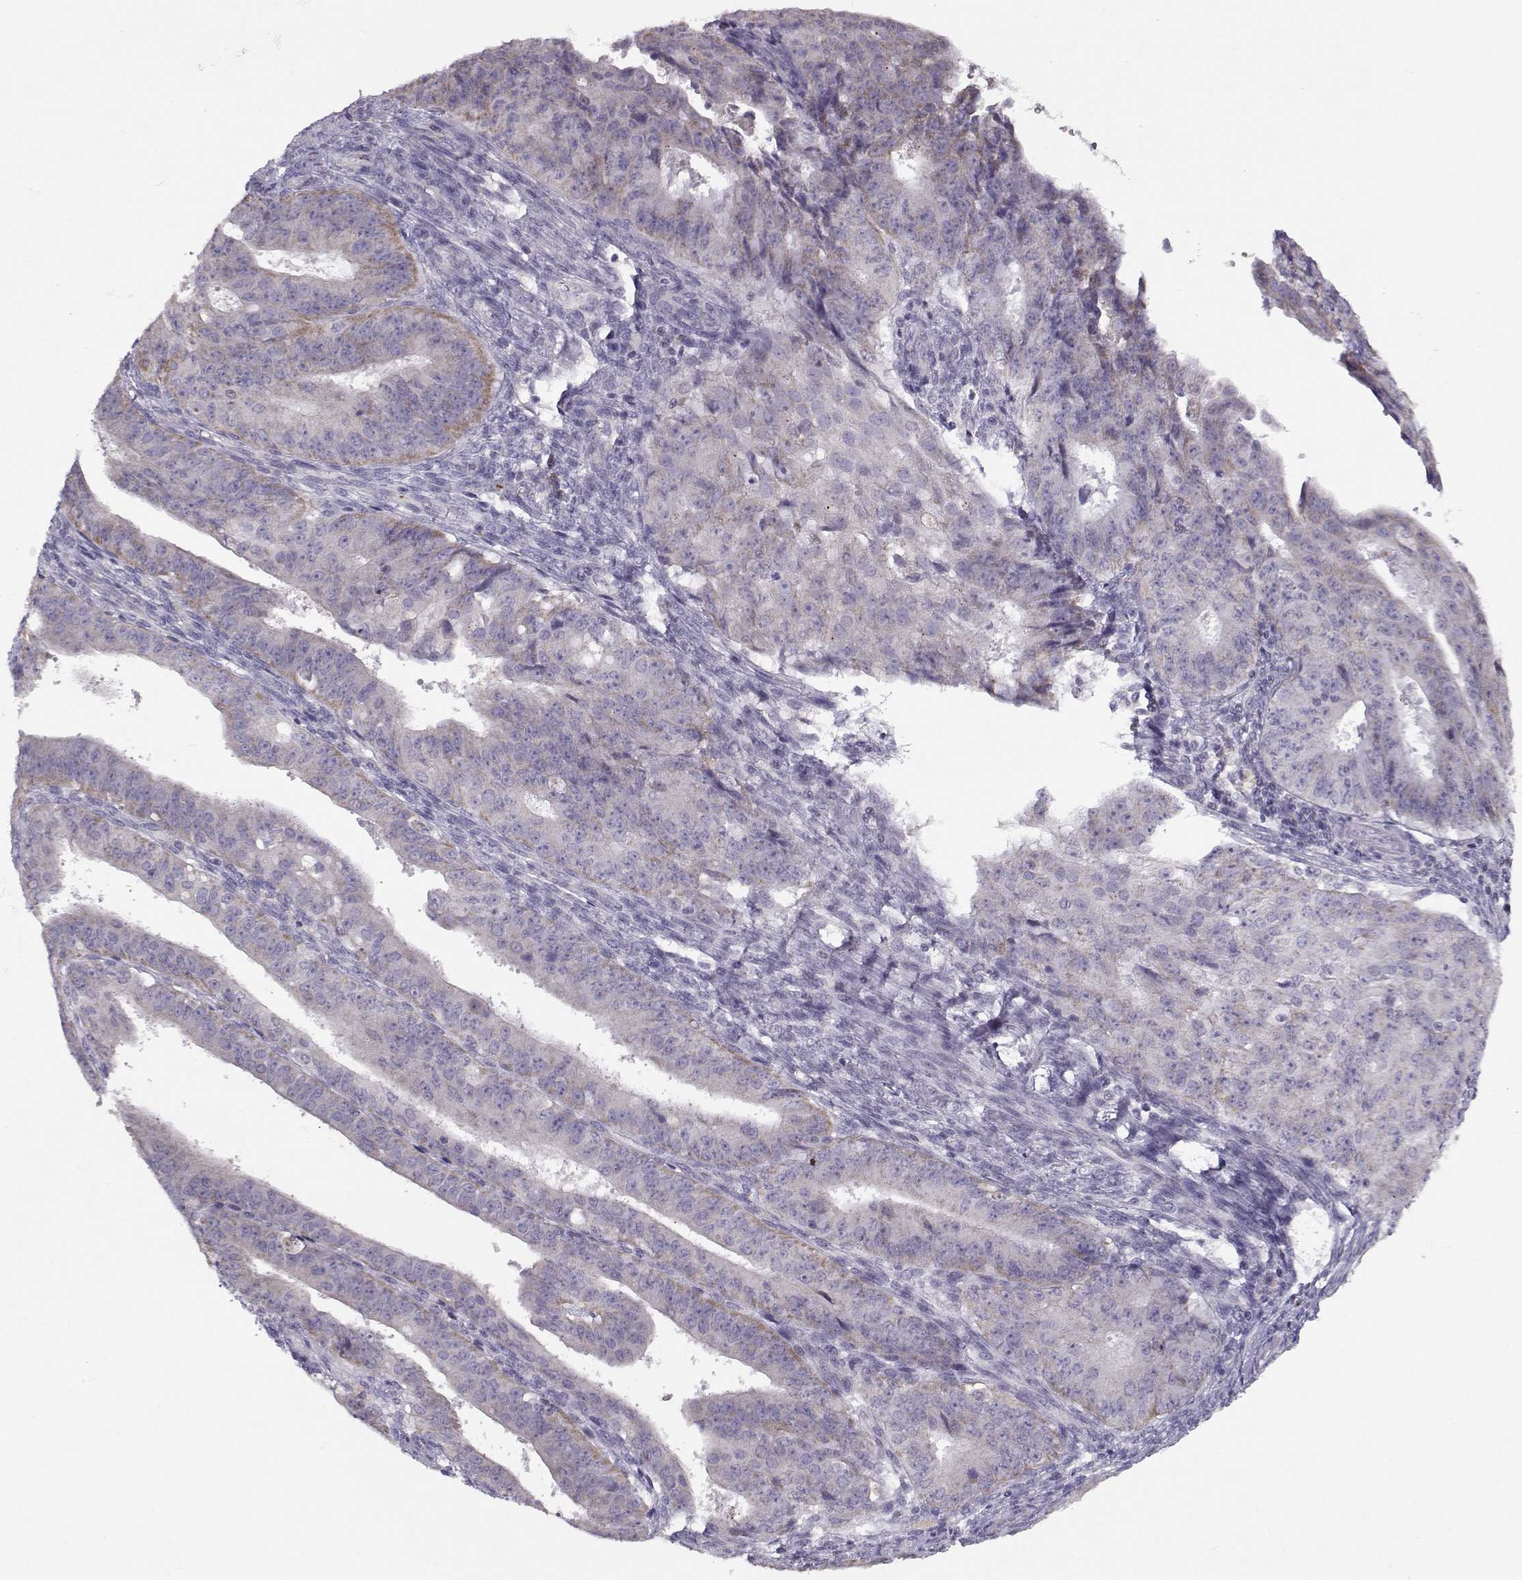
{"staining": {"intensity": "negative", "quantity": "none", "location": "none"}, "tissue": "ovarian cancer", "cell_type": "Tumor cells", "image_type": "cancer", "snomed": [{"axis": "morphology", "description": "Carcinoma, endometroid"}, {"axis": "topography", "description": "Ovary"}], "caption": "The immunohistochemistry photomicrograph has no significant positivity in tumor cells of endometroid carcinoma (ovarian) tissue.", "gene": "KLF17", "patient": {"sex": "female", "age": 42}}